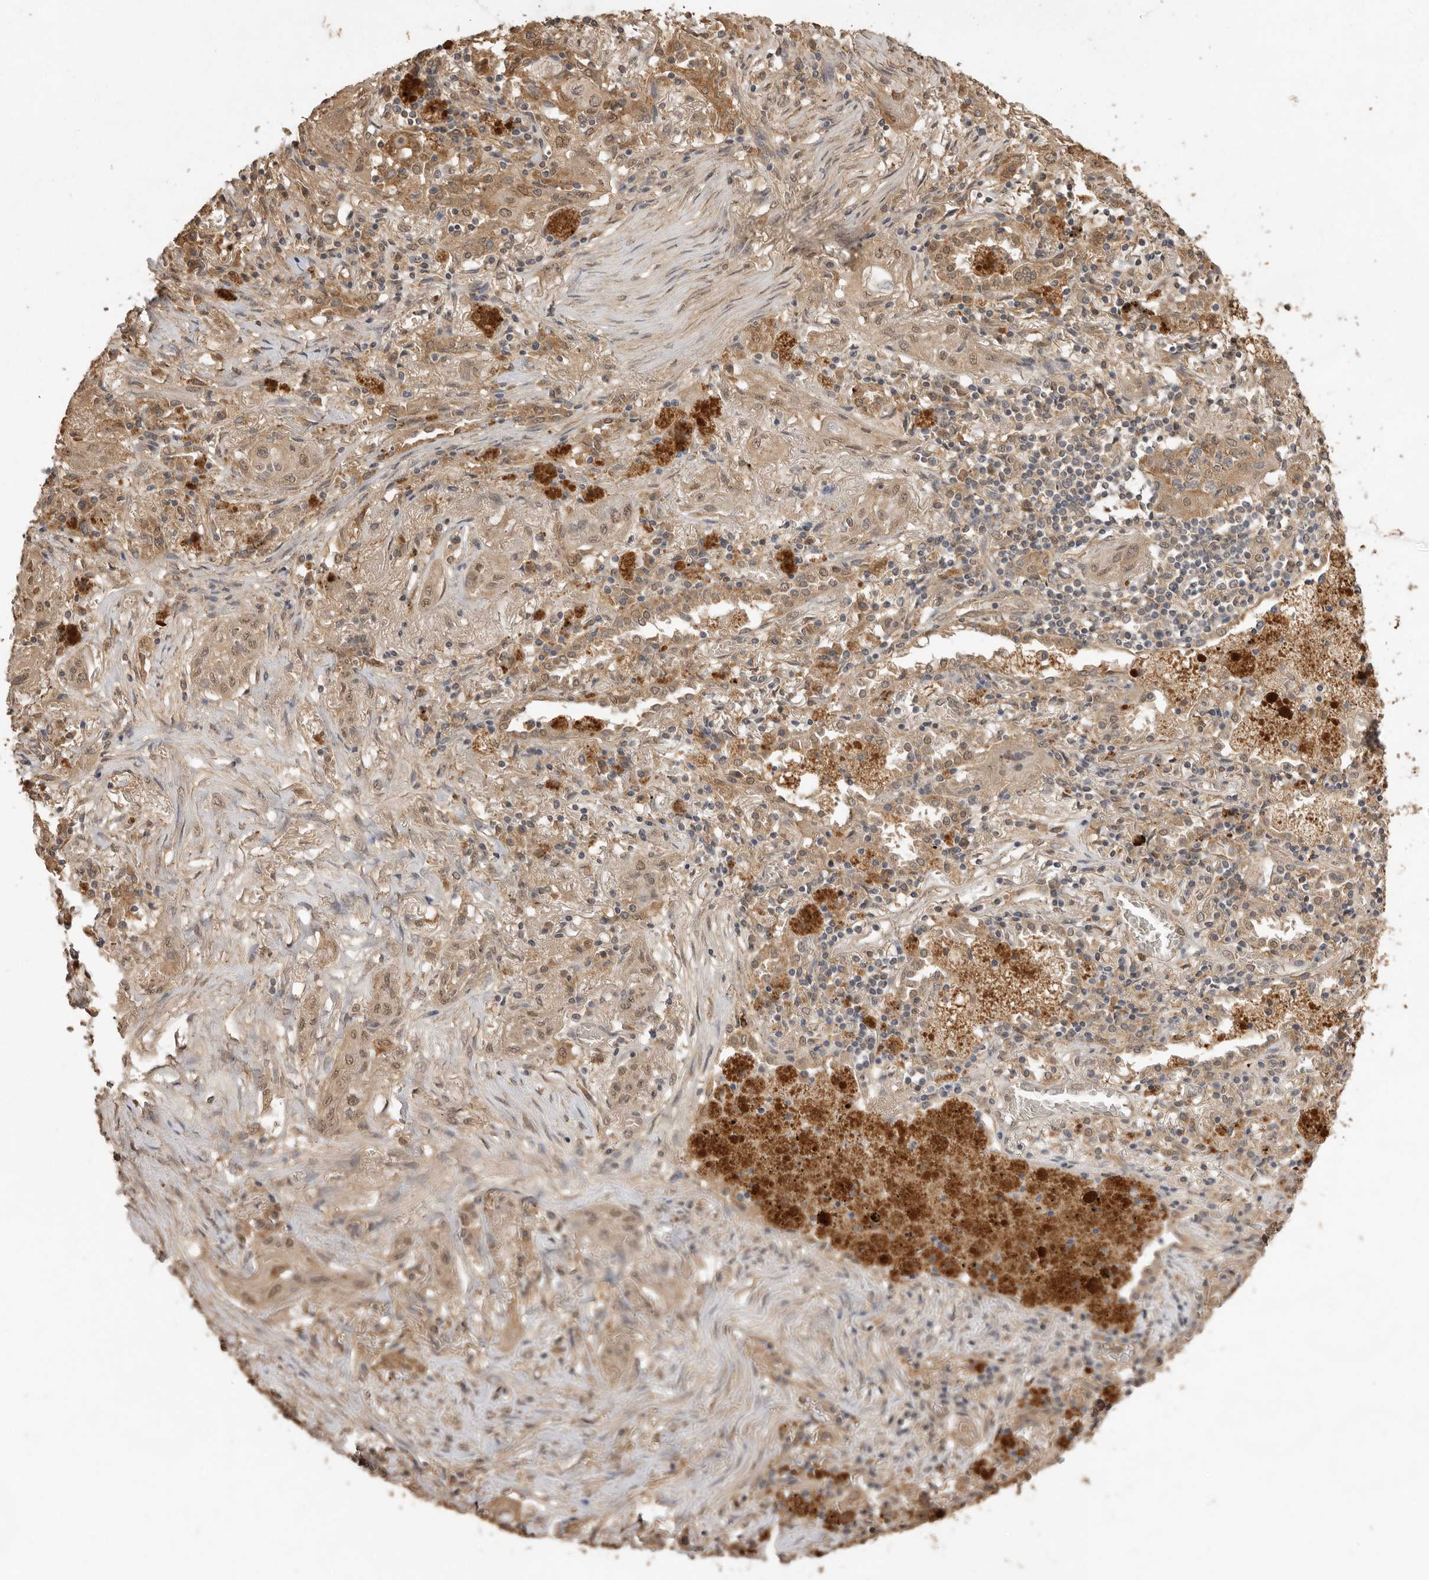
{"staining": {"intensity": "moderate", "quantity": ">75%", "location": "nuclear"}, "tissue": "lung cancer", "cell_type": "Tumor cells", "image_type": "cancer", "snomed": [{"axis": "morphology", "description": "Squamous cell carcinoma, NOS"}, {"axis": "topography", "description": "Lung"}], "caption": "Lung squamous cell carcinoma stained with a brown dye displays moderate nuclear positive expression in about >75% of tumor cells.", "gene": "JAG2", "patient": {"sex": "female", "age": 47}}